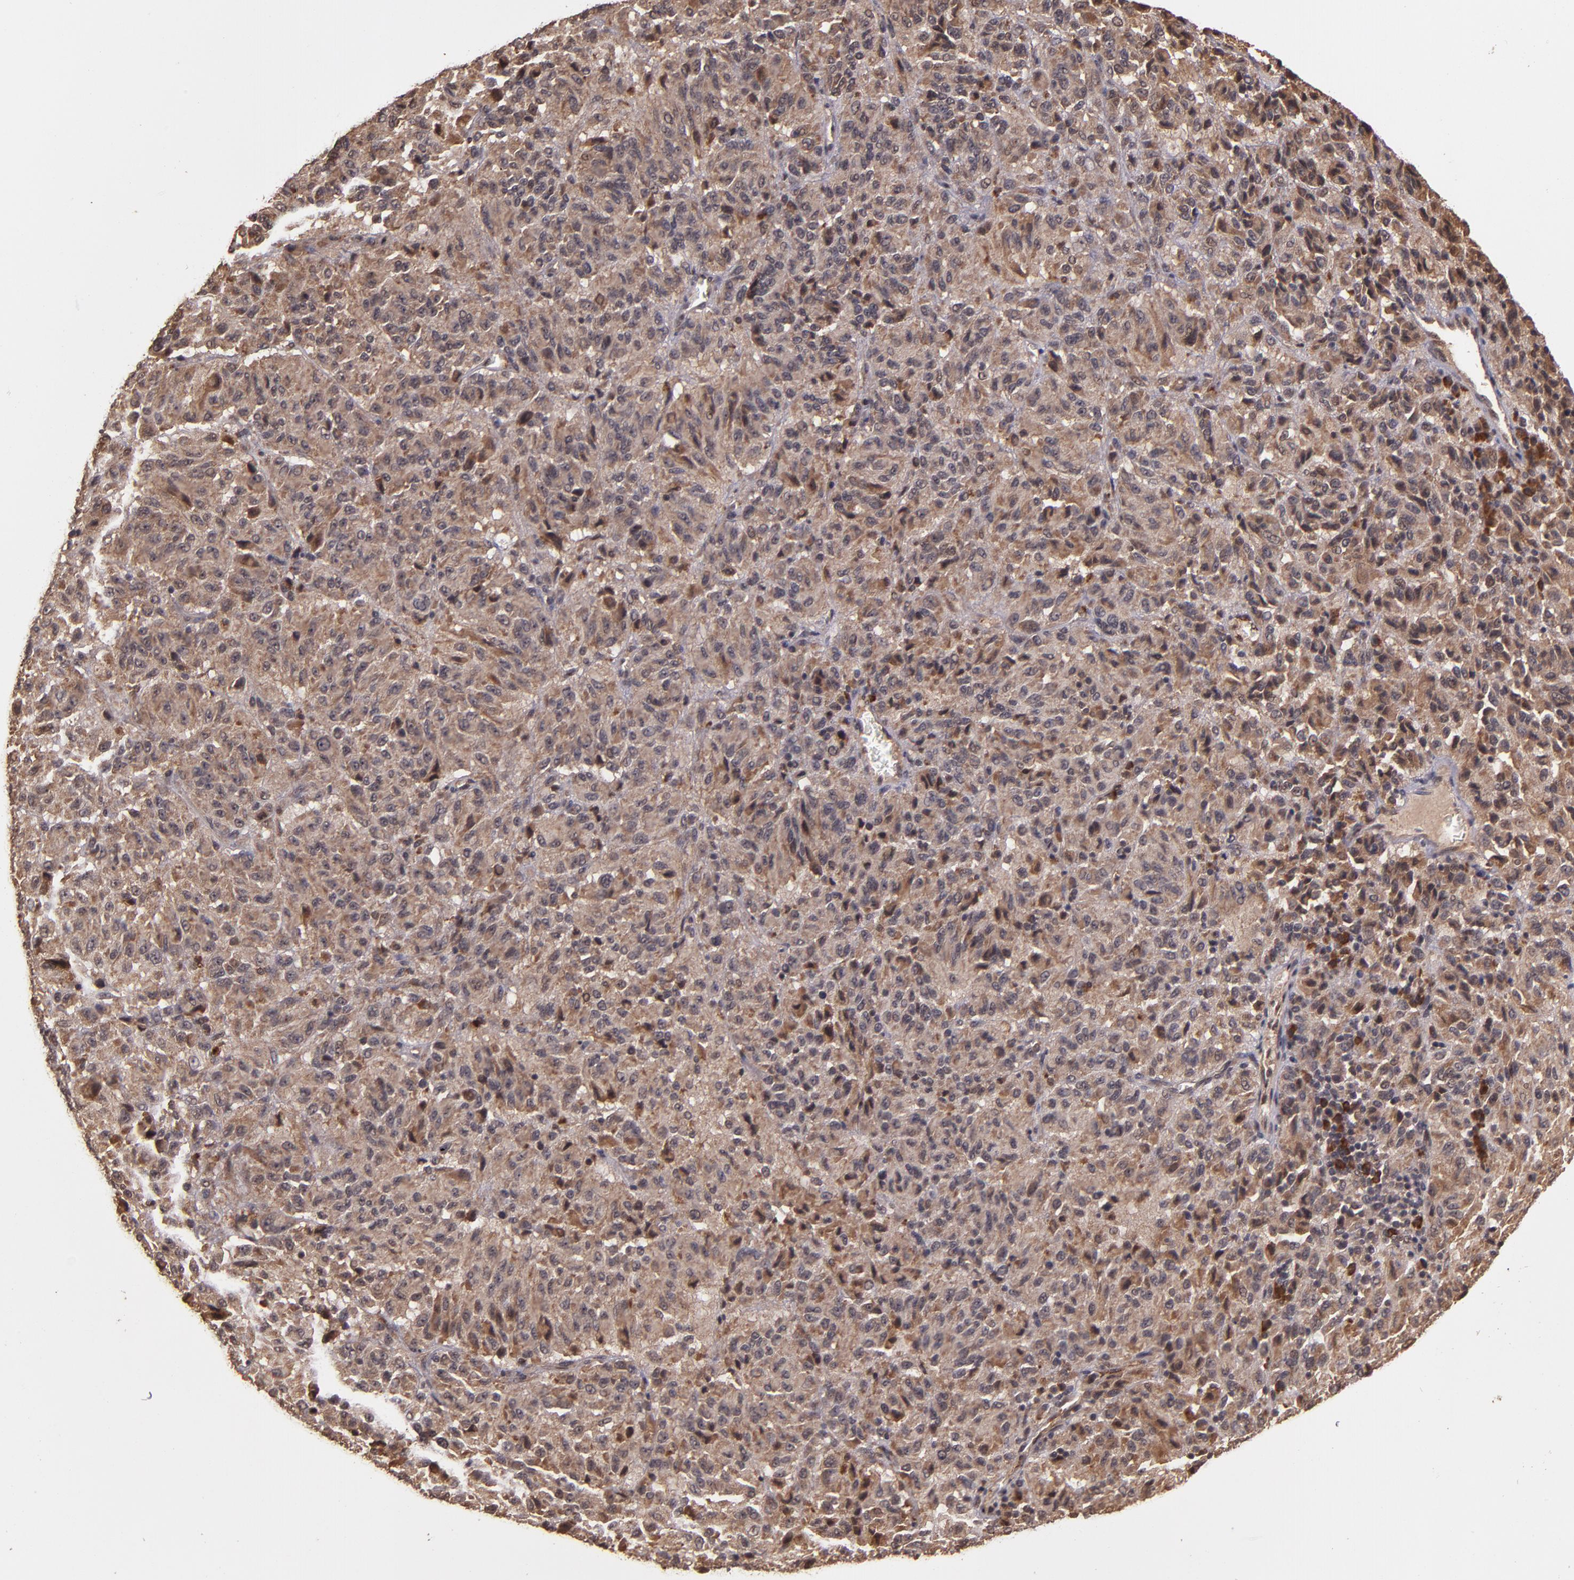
{"staining": {"intensity": "moderate", "quantity": ">75%", "location": "cytoplasmic/membranous"}, "tissue": "melanoma", "cell_type": "Tumor cells", "image_type": "cancer", "snomed": [{"axis": "morphology", "description": "Malignant melanoma, Metastatic site"}, {"axis": "topography", "description": "Lung"}], "caption": "Protein staining of melanoma tissue shows moderate cytoplasmic/membranous staining in approximately >75% of tumor cells. Immunohistochemistry stains the protein of interest in brown and the nuclei are stained blue.", "gene": "RIOK3", "patient": {"sex": "male", "age": 64}}